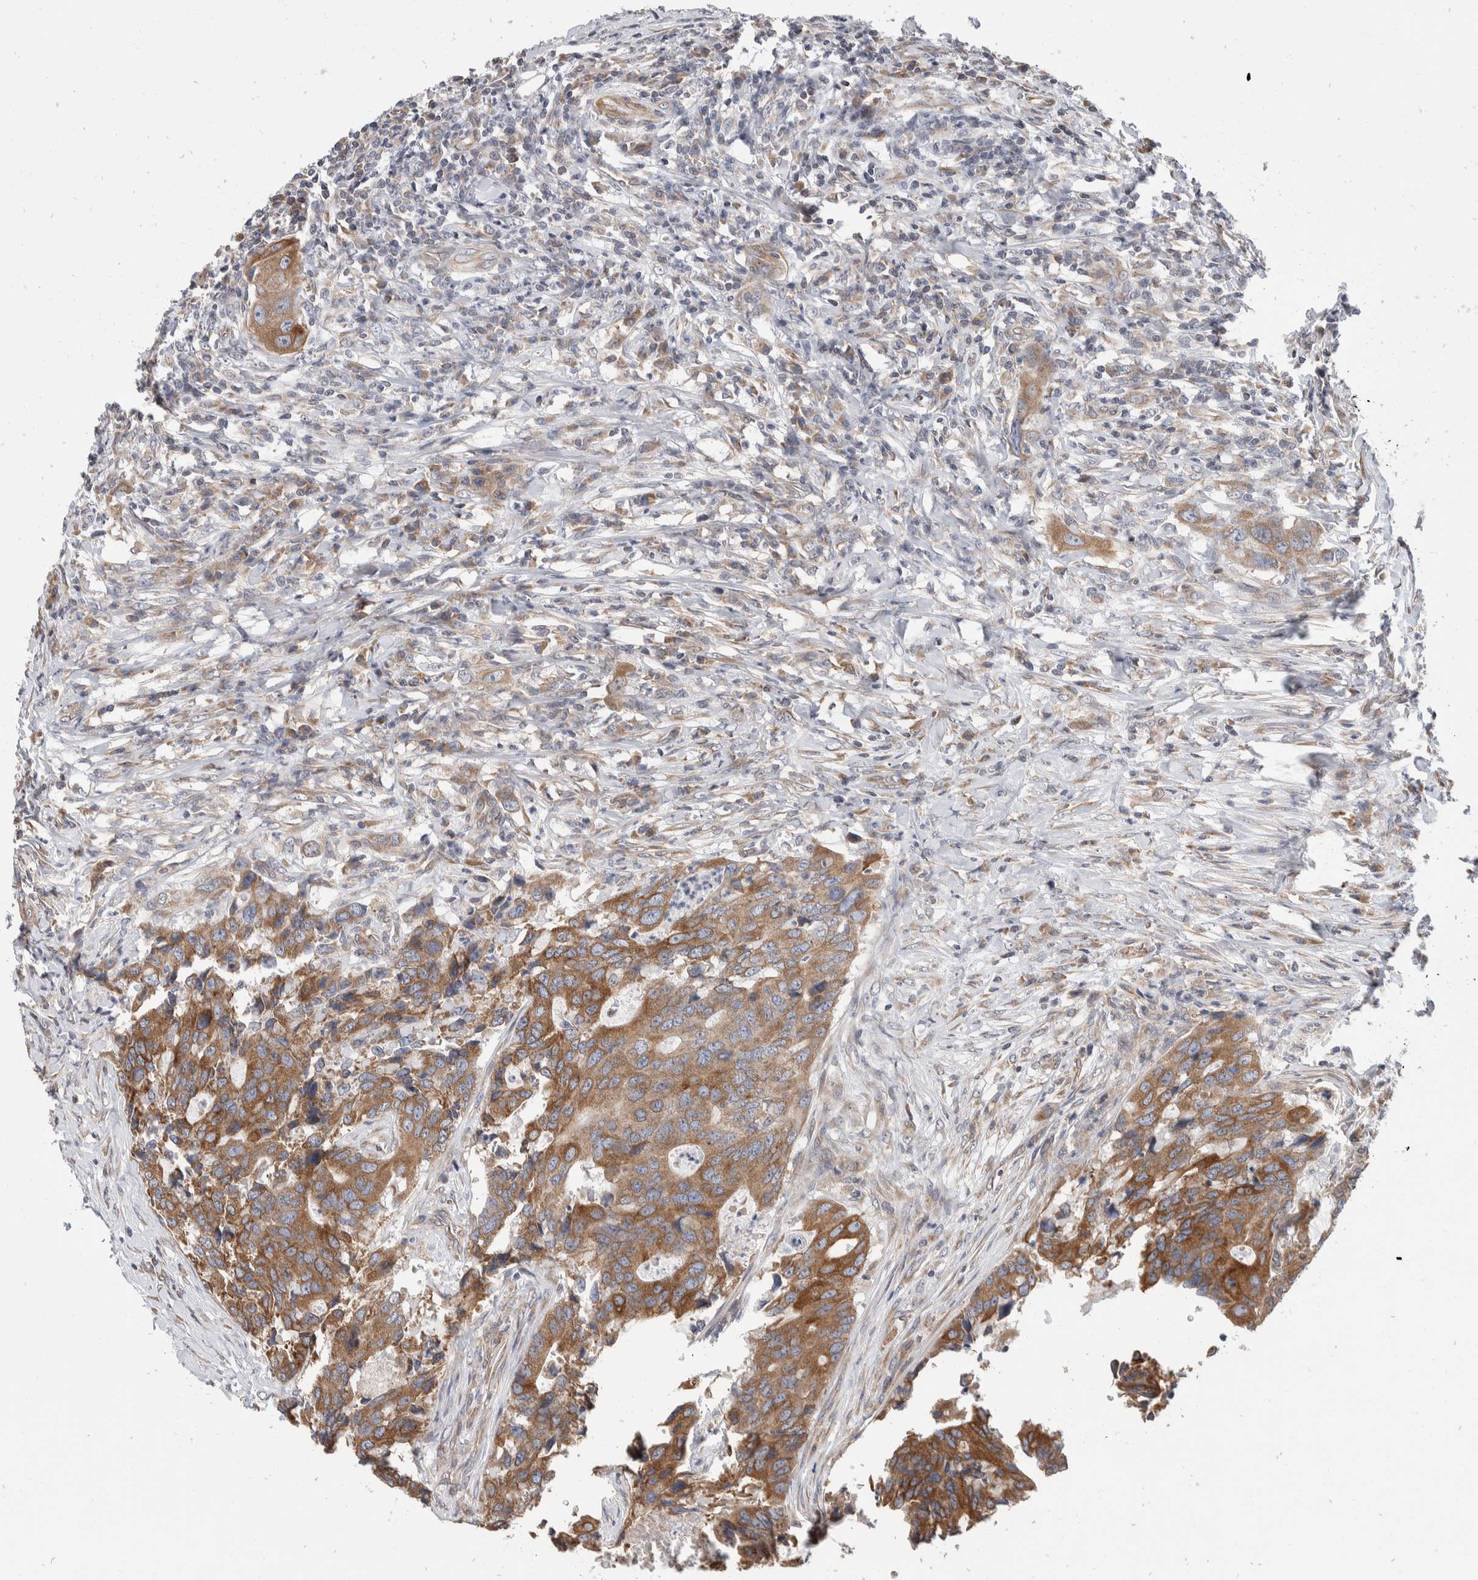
{"staining": {"intensity": "moderate", "quantity": ">75%", "location": "cytoplasmic/membranous"}, "tissue": "colorectal cancer", "cell_type": "Tumor cells", "image_type": "cancer", "snomed": [{"axis": "morphology", "description": "Adenocarcinoma, NOS"}, {"axis": "topography", "description": "Colon"}], "caption": "Human colorectal cancer (adenocarcinoma) stained with a brown dye demonstrates moderate cytoplasmic/membranous positive staining in about >75% of tumor cells.", "gene": "TMEM245", "patient": {"sex": "male", "age": 71}}